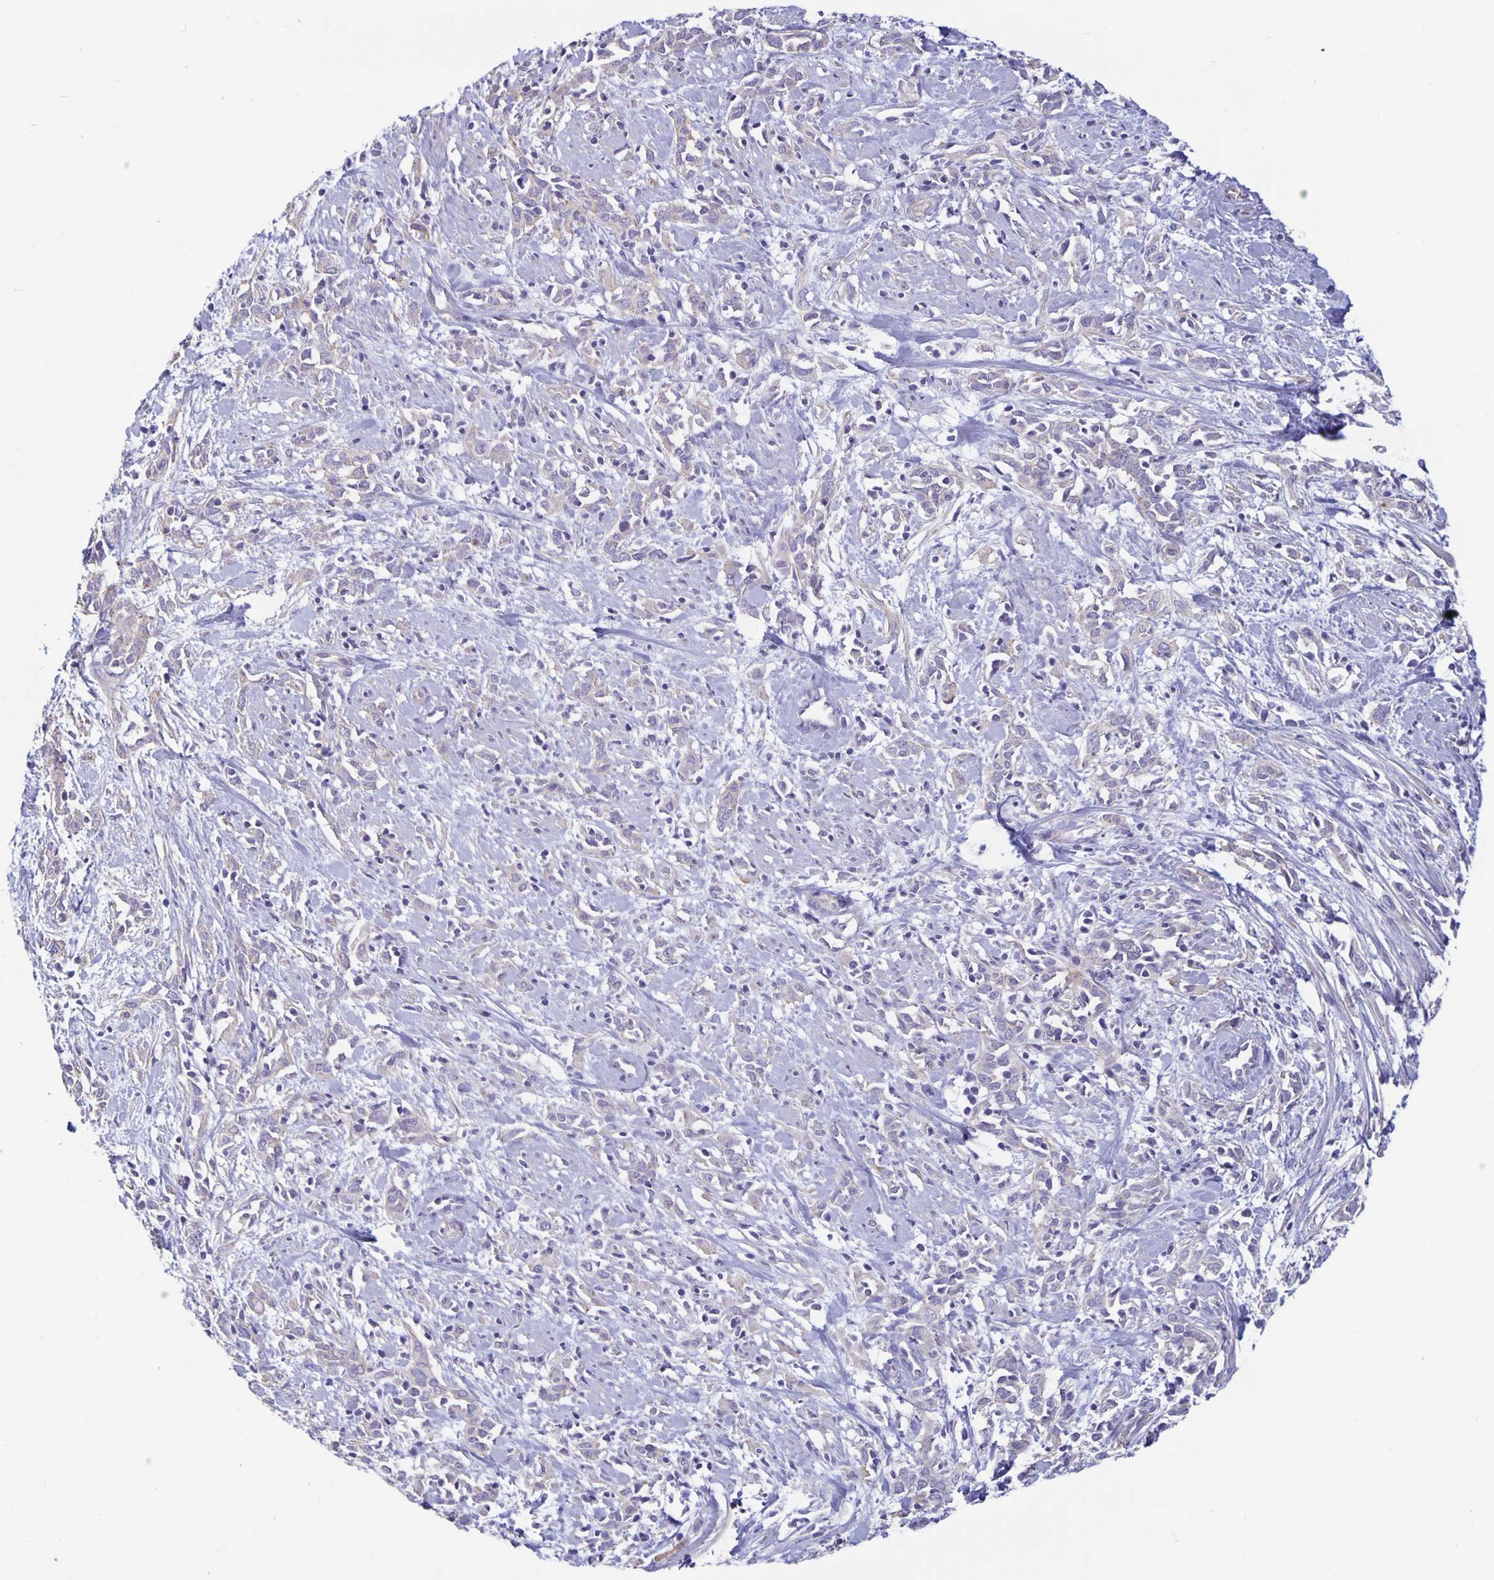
{"staining": {"intensity": "negative", "quantity": "none", "location": "none"}, "tissue": "cervical cancer", "cell_type": "Tumor cells", "image_type": "cancer", "snomed": [{"axis": "morphology", "description": "Adenocarcinoma, NOS"}, {"axis": "topography", "description": "Cervix"}], "caption": "Immunohistochemistry photomicrograph of human cervical cancer stained for a protein (brown), which exhibits no expression in tumor cells.", "gene": "PLCB3", "patient": {"sex": "female", "age": 40}}